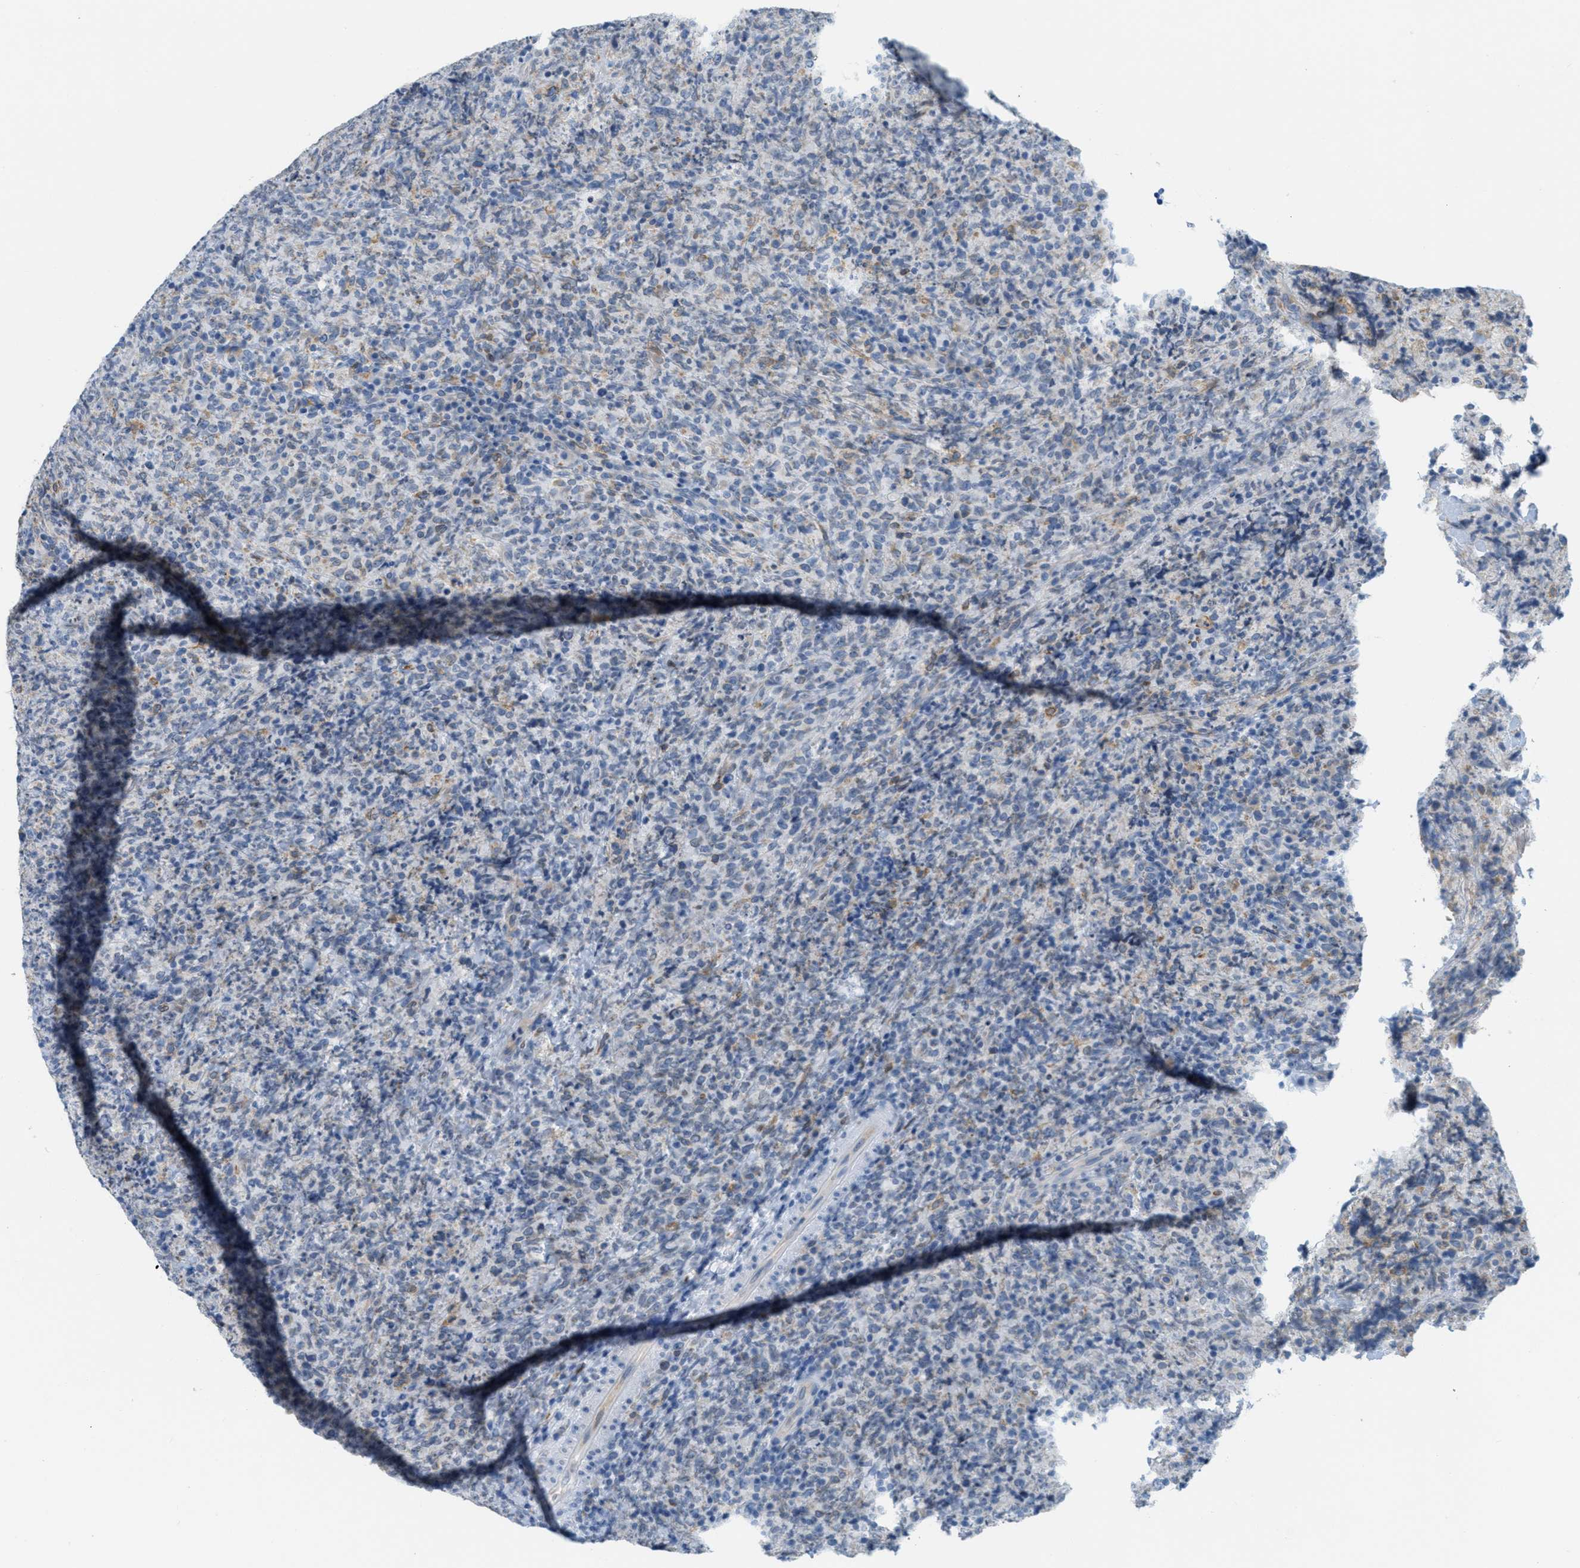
{"staining": {"intensity": "negative", "quantity": "none", "location": "none"}, "tissue": "lymphoma", "cell_type": "Tumor cells", "image_type": "cancer", "snomed": [{"axis": "morphology", "description": "Malignant lymphoma, non-Hodgkin's type, High grade"}, {"axis": "topography", "description": "Tonsil"}], "caption": "Immunohistochemistry (IHC) of human lymphoma reveals no expression in tumor cells.", "gene": "TEX264", "patient": {"sex": "female", "age": 36}}